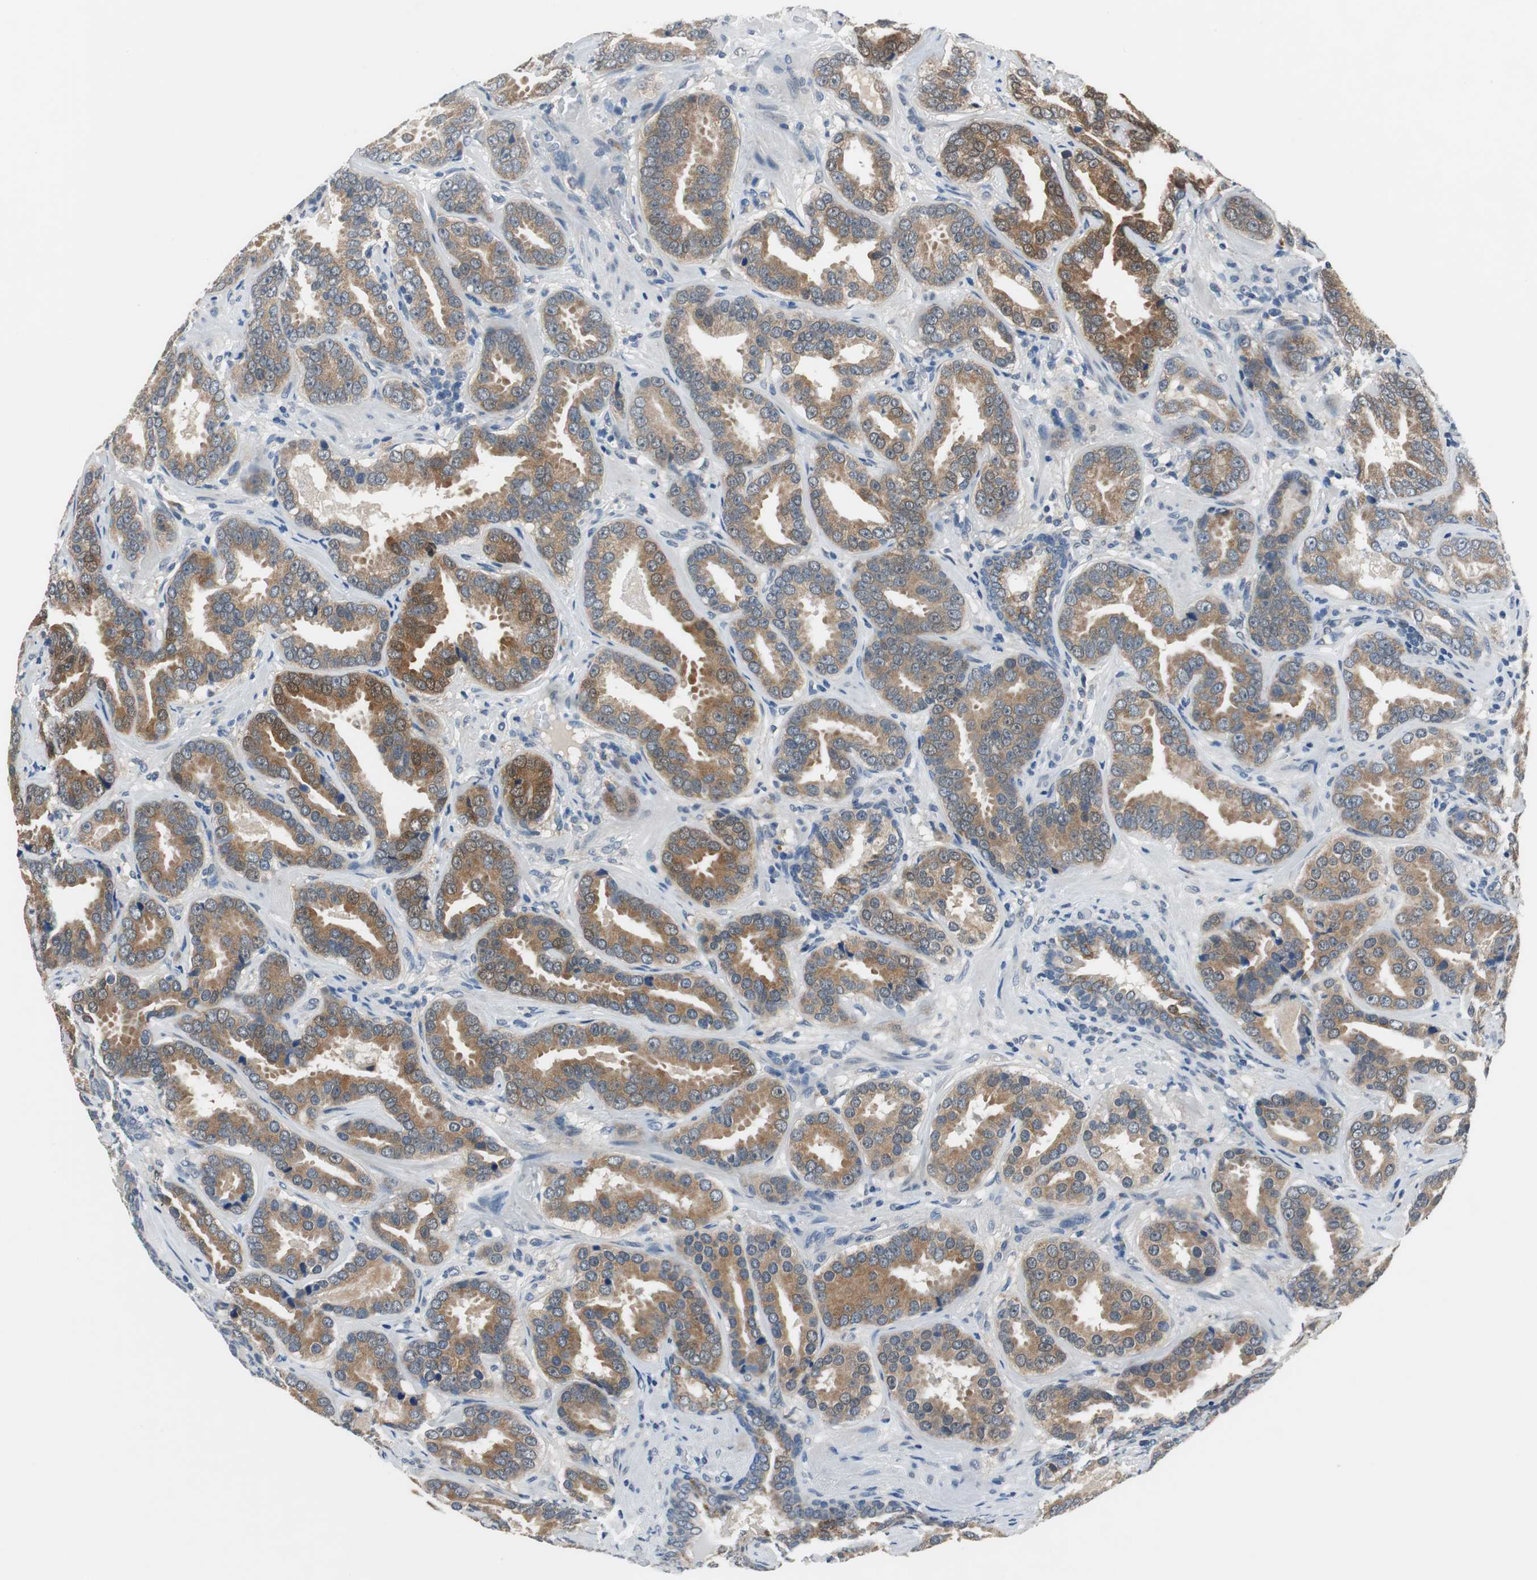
{"staining": {"intensity": "strong", "quantity": ">75%", "location": "cytoplasmic/membranous"}, "tissue": "prostate cancer", "cell_type": "Tumor cells", "image_type": "cancer", "snomed": [{"axis": "morphology", "description": "Adenocarcinoma, Low grade"}, {"axis": "topography", "description": "Prostate"}], "caption": "Brown immunohistochemical staining in prostate low-grade adenocarcinoma displays strong cytoplasmic/membranous staining in approximately >75% of tumor cells. Nuclei are stained in blue.", "gene": "PLAA", "patient": {"sex": "male", "age": 59}}